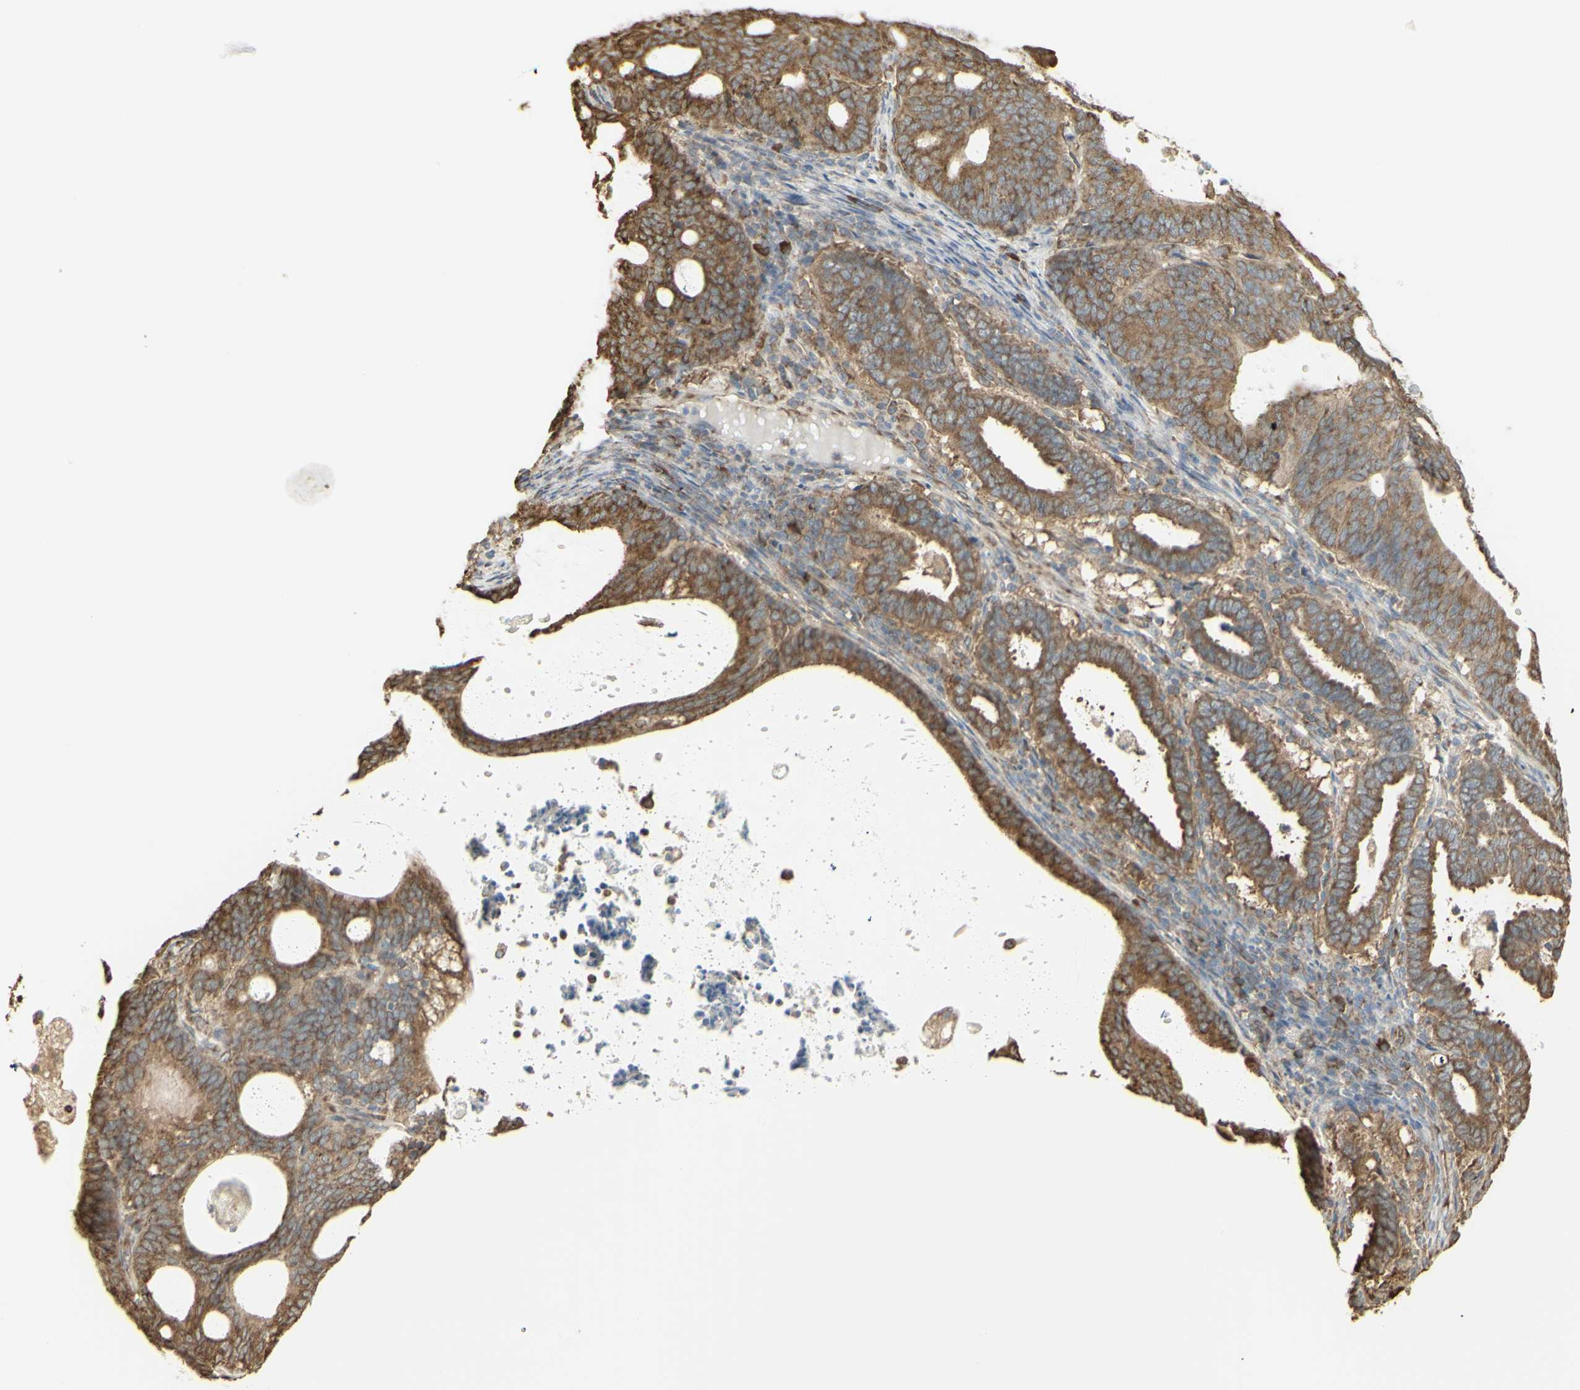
{"staining": {"intensity": "moderate", "quantity": ">75%", "location": "cytoplasmic/membranous"}, "tissue": "endometrial cancer", "cell_type": "Tumor cells", "image_type": "cancer", "snomed": [{"axis": "morphology", "description": "Adenocarcinoma, NOS"}, {"axis": "topography", "description": "Uterus"}], "caption": "High-magnification brightfield microscopy of endometrial adenocarcinoma stained with DAB (3,3'-diaminobenzidine) (brown) and counterstained with hematoxylin (blue). tumor cells exhibit moderate cytoplasmic/membranous positivity is appreciated in approximately>75% of cells.", "gene": "EEF1B2", "patient": {"sex": "female", "age": 83}}